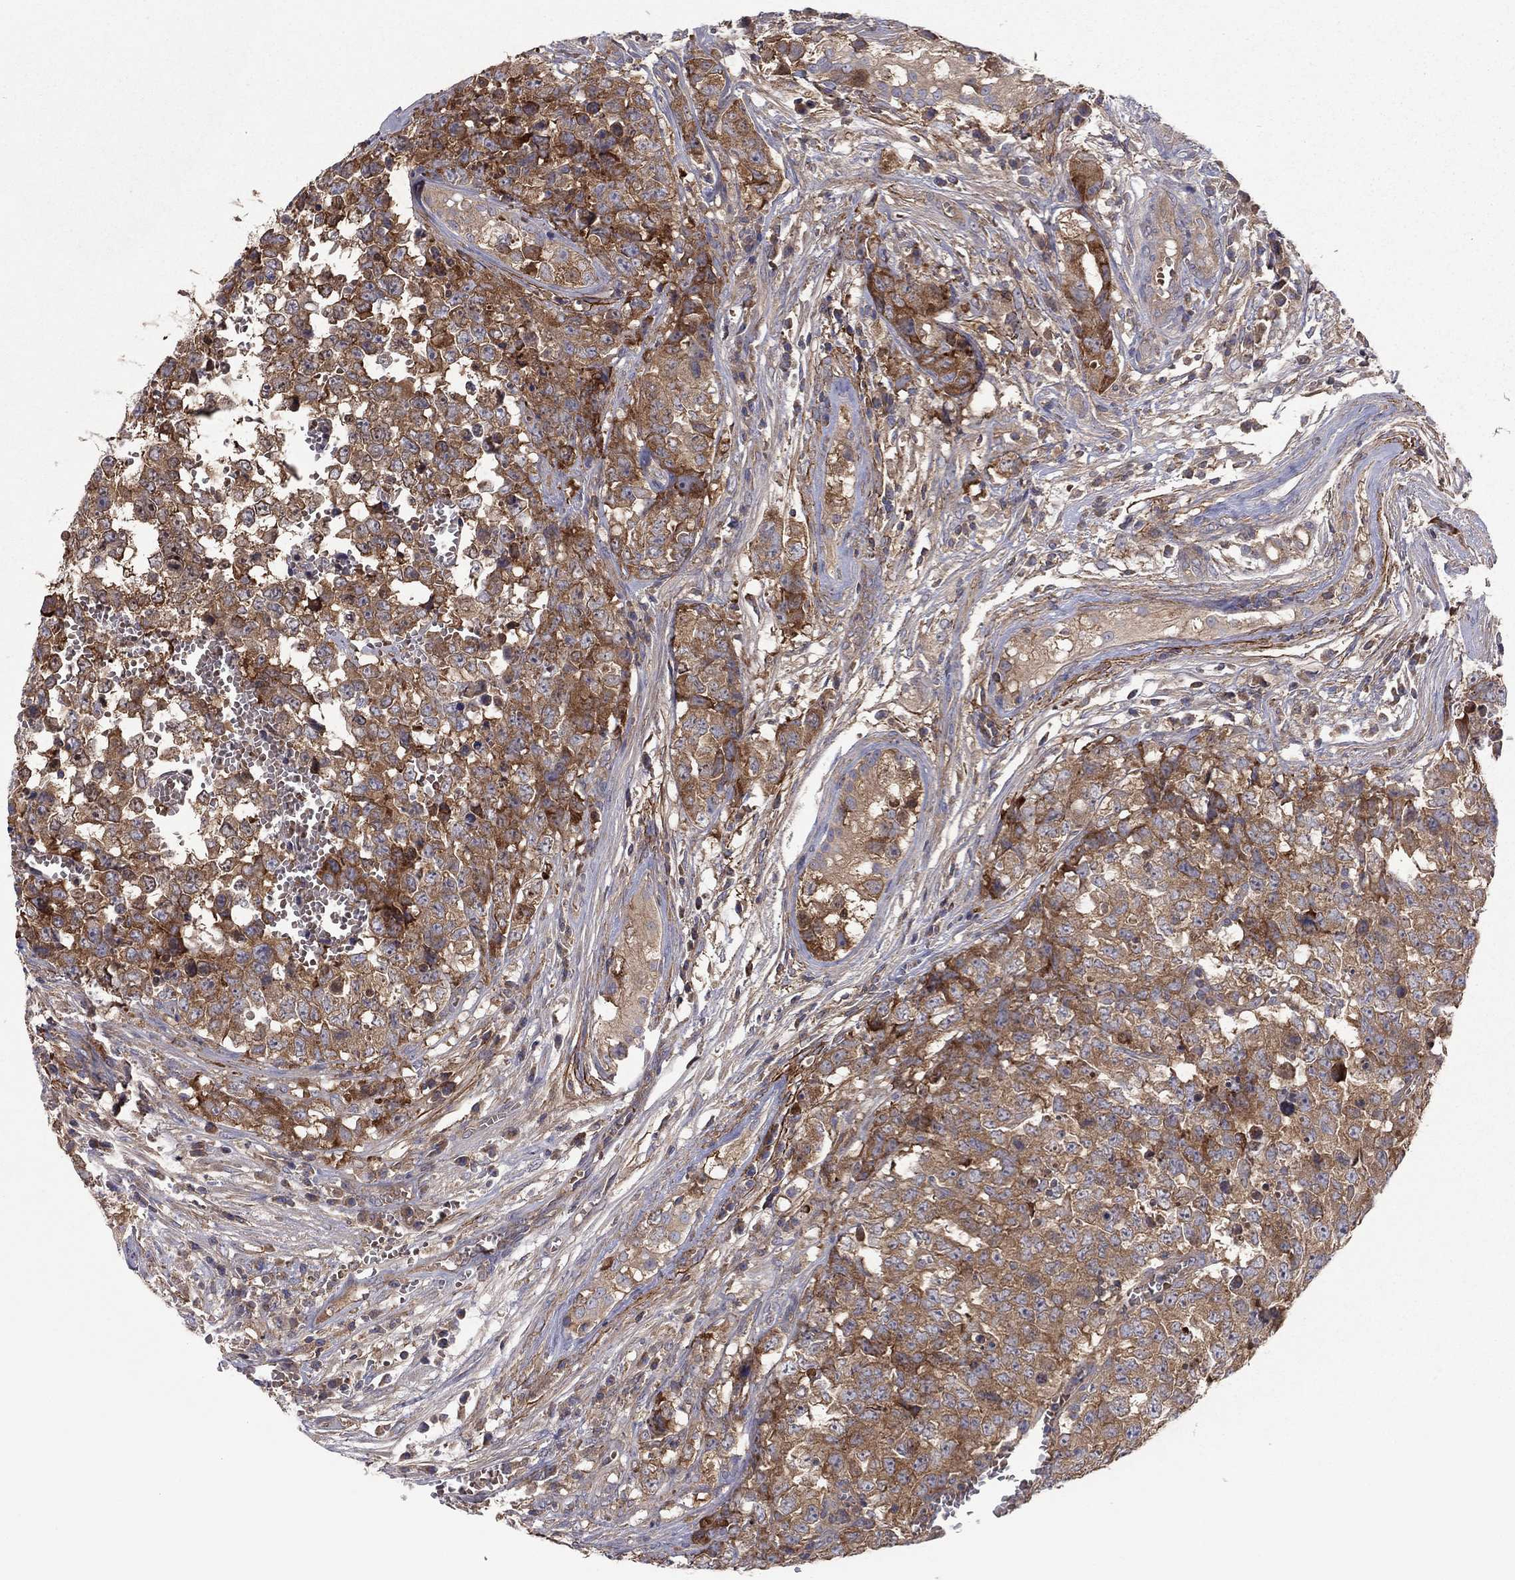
{"staining": {"intensity": "moderate", "quantity": ">75%", "location": "cytoplasmic/membranous"}, "tissue": "testis cancer", "cell_type": "Tumor cells", "image_type": "cancer", "snomed": [{"axis": "morphology", "description": "Carcinoma, Embryonal, NOS"}, {"axis": "topography", "description": "Testis"}], "caption": "An IHC histopathology image of tumor tissue is shown. Protein staining in brown highlights moderate cytoplasmic/membranous positivity in testis cancer (embryonal carcinoma) within tumor cells. The protein of interest is stained brown, and the nuclei are stained in blue (DAB IHC with brightfield microscopy, high magnification).", "gene": "RNF123", "patient": {"sex": "male", "age": 23}}